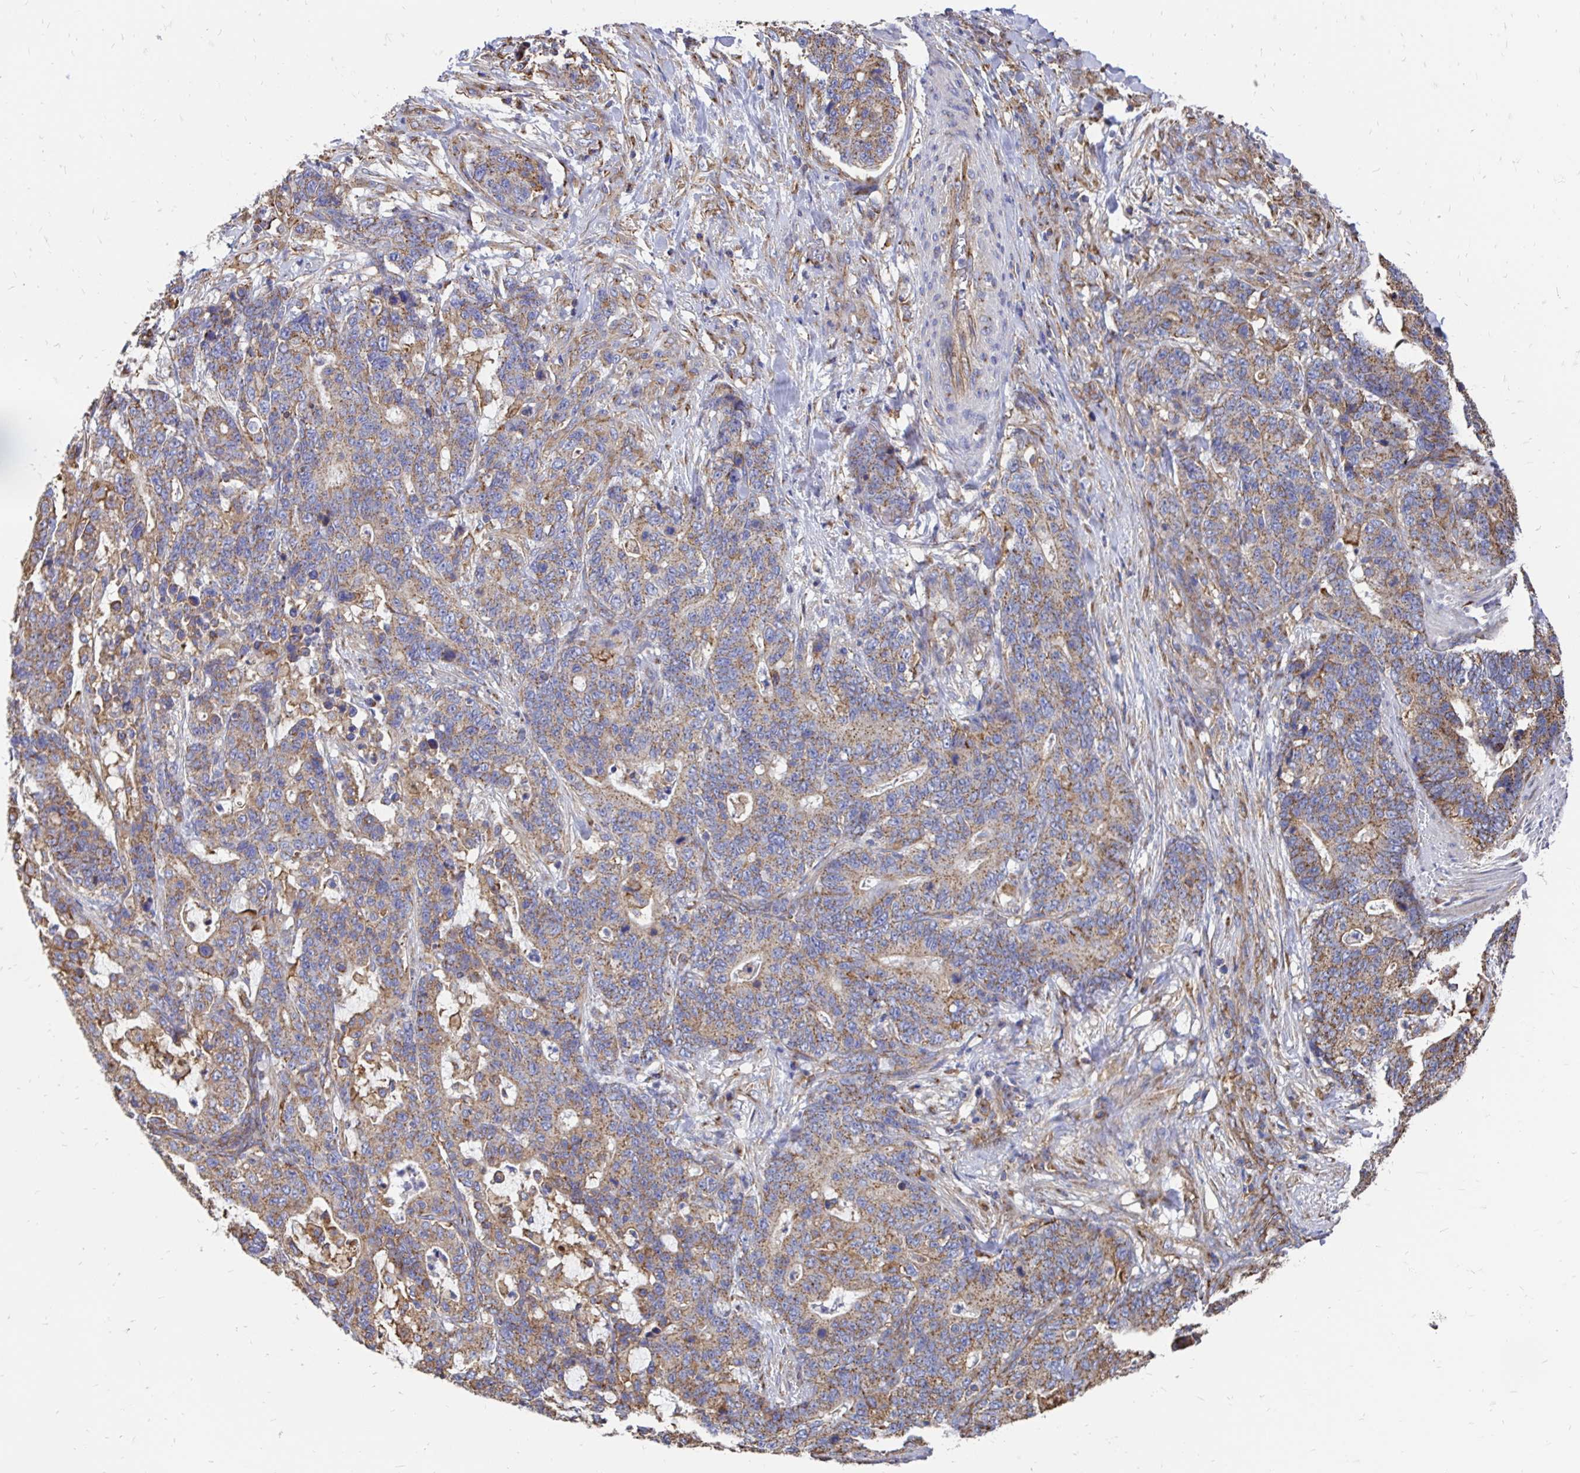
{"staining": {"intensity": "moderate", "quantity": "25%-75%", "location": "cytoplasmic/membranous"}, "tissue": "stomach cancer", "cell_type": "Tumor cells", "image_type": "cancer", "snomed": [{"axis": "morphology", "description": "Normal tissue, NOS"}, {"axis": "morphology", "description": "Adenocarcinoma, NOS"}, {"axis": "topography", "description": "Stomach"}], "caption": "Stomach cancer stained with DAB immunohistochemistry (IHC) exhibits medium levels of moderate cytoplasmic/membranous positivity in about 25%-75% of tumor cells. (brown staining indicates protein expression, while blue staining denotes nuclei).", "gene": "CLTC", "patient": {"sex": "female", "age": 64}}